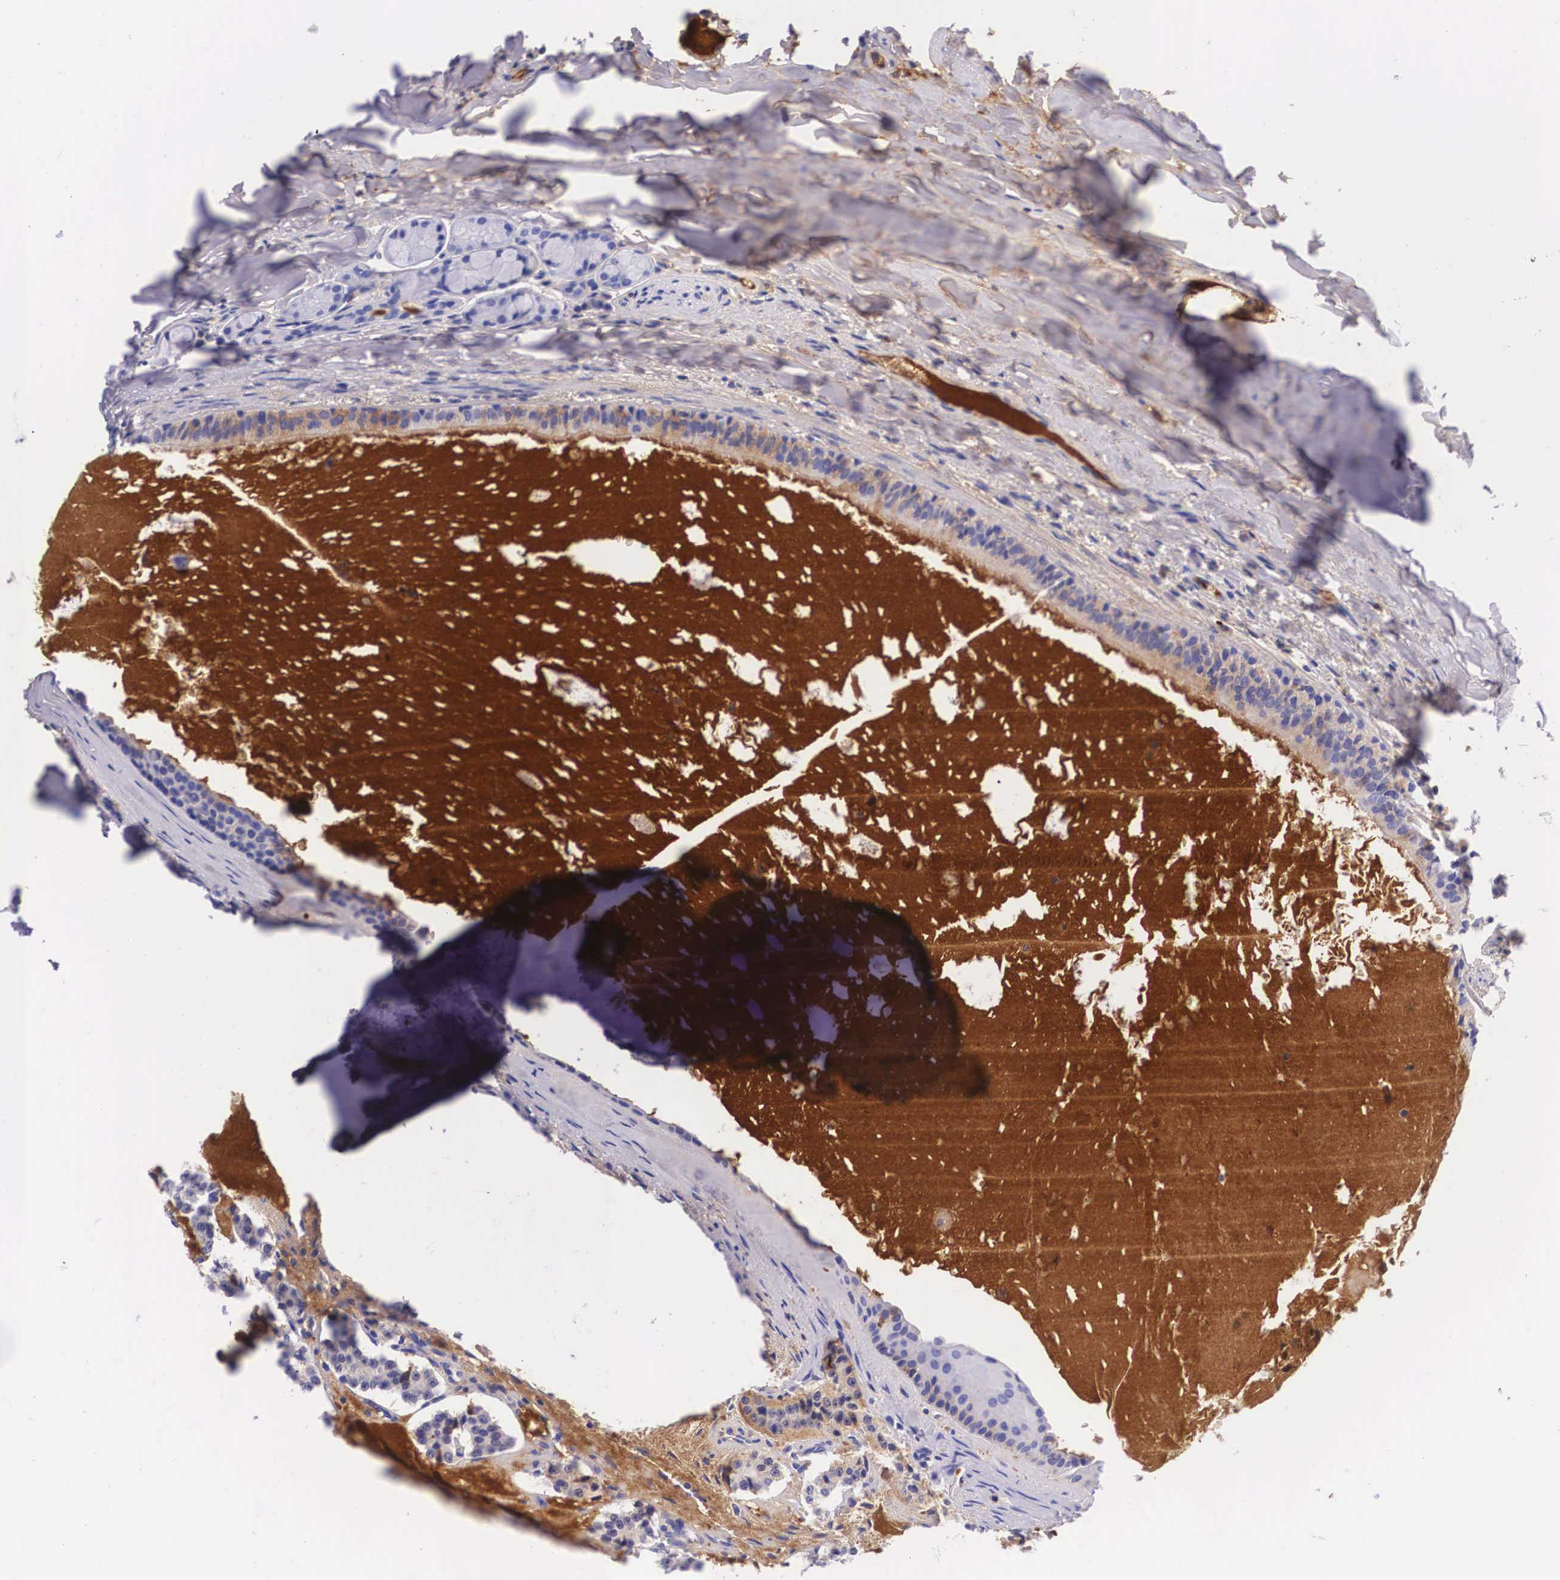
{"staining": {"intensity": "moderate", "quantity": "25%-75%", "location": "cytoplasmic/membranous"}, "tissue": "carcinoid", "cell_type": "Tumor cells", "image_type": "cancer", "snomed": [{"axis": "morphology", "description": "Carcinoid, malignant, NOS"}, {"axis": "topography", "description": "Bronchus"}], "caption": "IHC staining of carcinoid, which shows medium levels of moderate cytoplasmic/membranous positivity in about 25%-75% of tumor cells indicating moderate cytoplasmic/membranous protein staining. The staining was performed using DAB (3,3'-diaminobenzidine) (brown) for protein detection and nuclei were counterstained in hematoxylin (blue).", "gene": "PLG", "patient": {"sex": "male", "age": 55}}